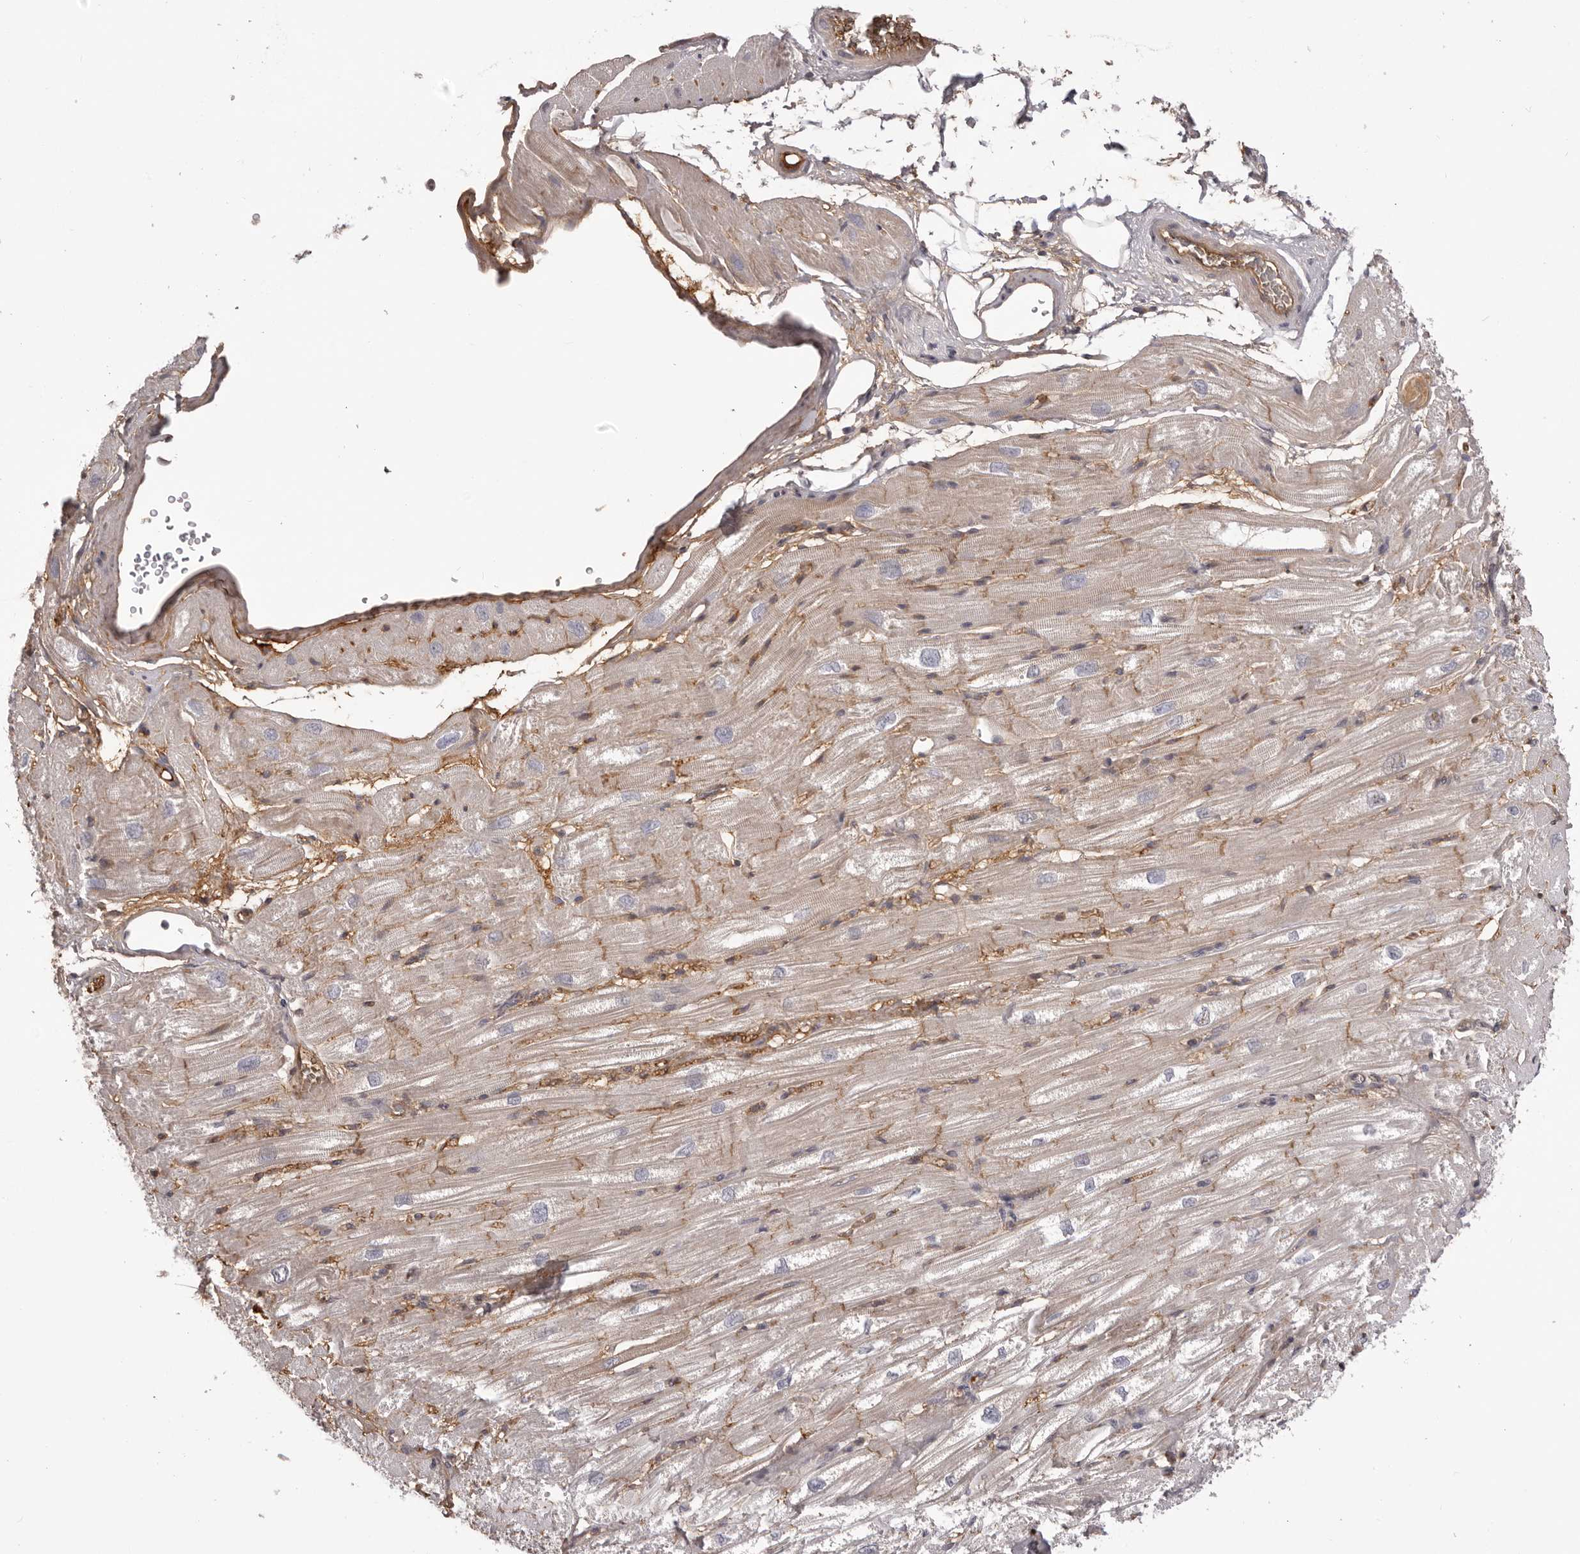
{"staining": {"intensity": "moderate", "quantity": "25%-75%", "location": "cytoplasmic/membranous"}, "tissue": "heart muscle", "cell_type": "Cardiomyocytes", "image_type": "normal", "snomed": [{"axis": "morphology", "description": "Normal tissue, NOS"}, {"axis": "topography", "description": "Heart"}], "caption": "Brown immunohistochemical staining in normal heart muscle demonstrates moderate cytoplasmic/membranous staining in about 25%-75% of cardiomyocytes.", "gene": "OTUD3", "patient": {"sex": "male", "age": 50}}